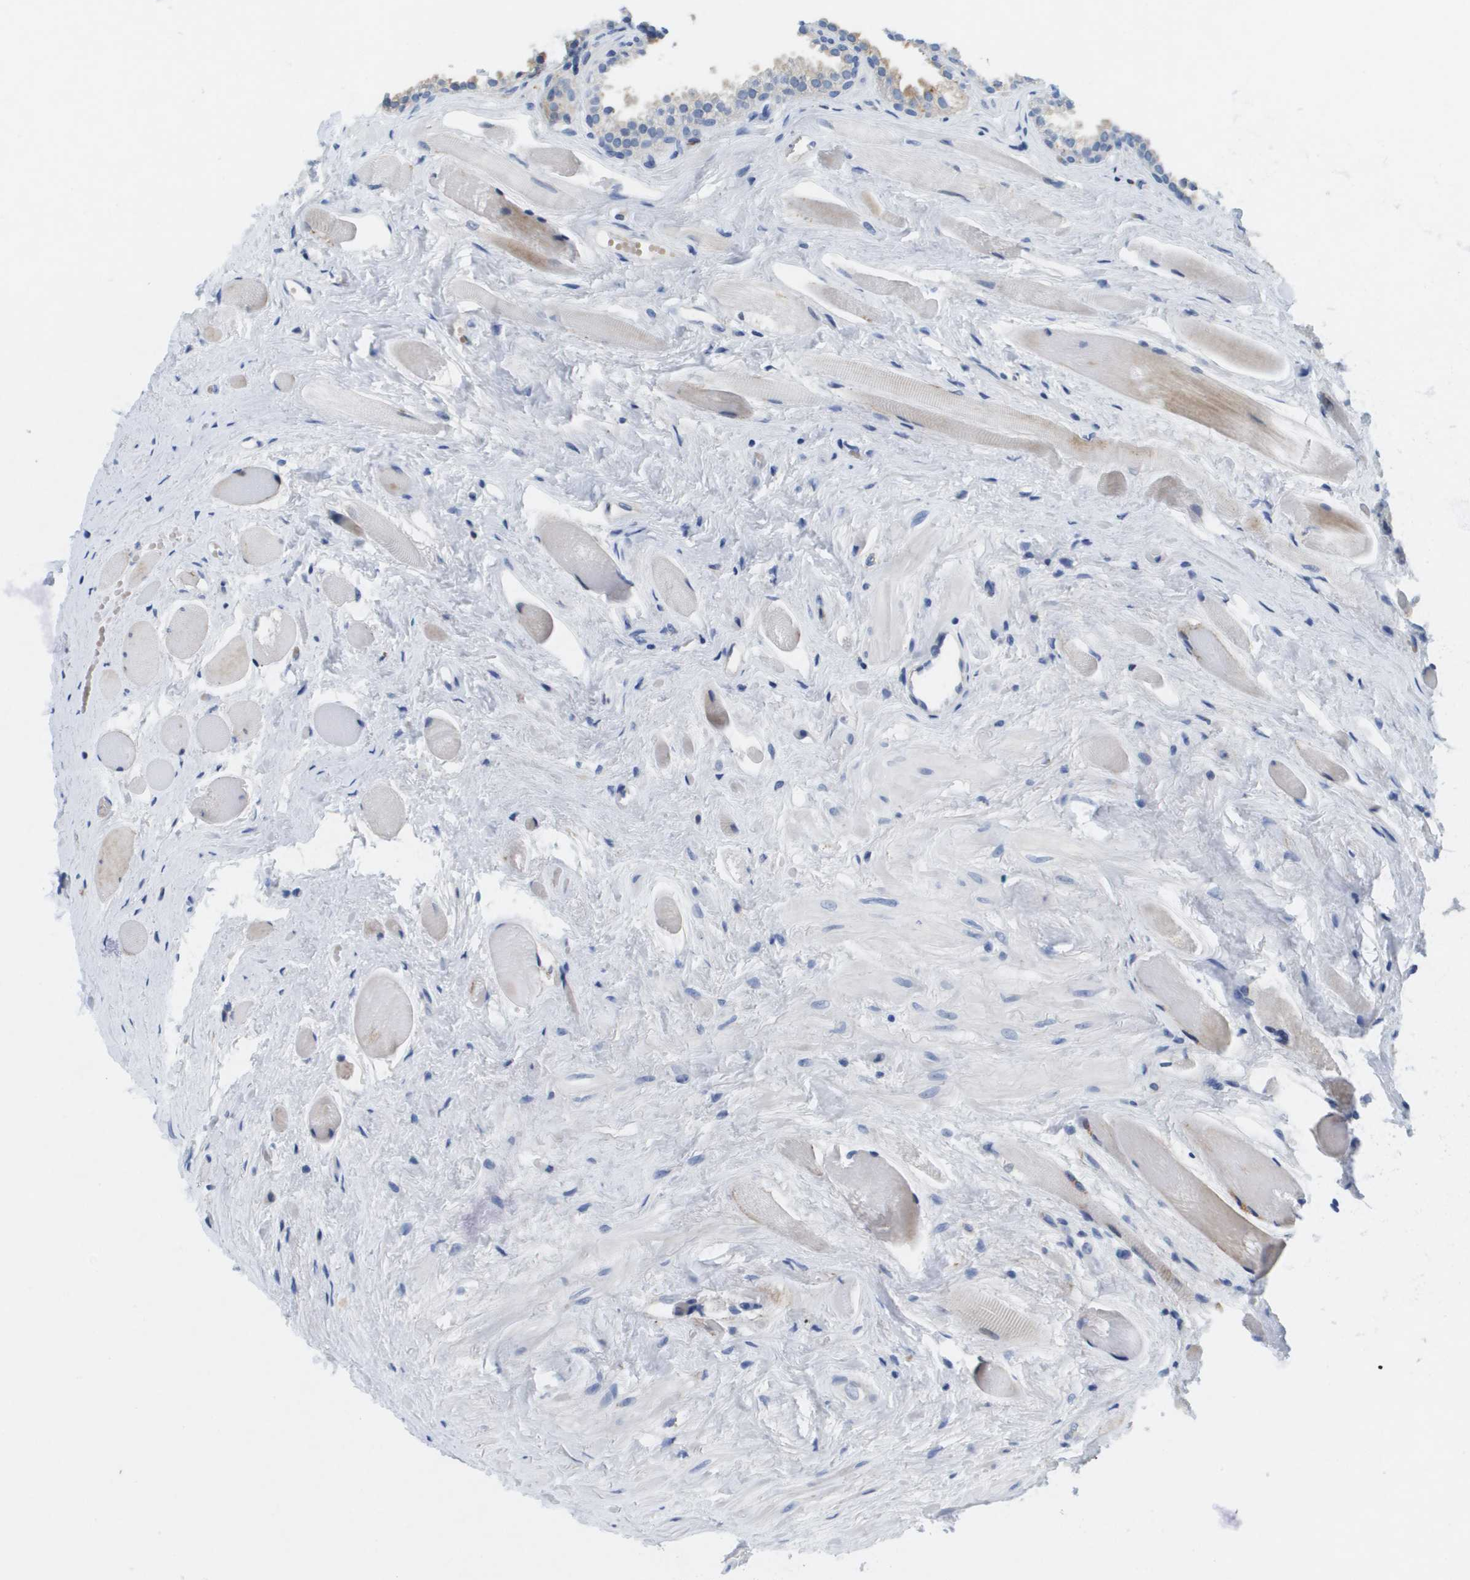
{"staining": {"intensity": "weak", "quantity": "<25%", "location": "cytoplasmic/membranous"}, "tissue": "prostate cancer", "cell_type": "Tumor cells", "image_type": "cancer", "snomed": [{"axis": "morphology", "description": "Adenocarcinoma, Low grade"}, {"axis": "topography", "description": "Prostate"}], "caption": "The histopathology image displays no significant expression in tumor cells of low-grade adenocarcinoma (prostate).", "gene": "LIPG", "patient": {"sex": "male", "age": 53}}